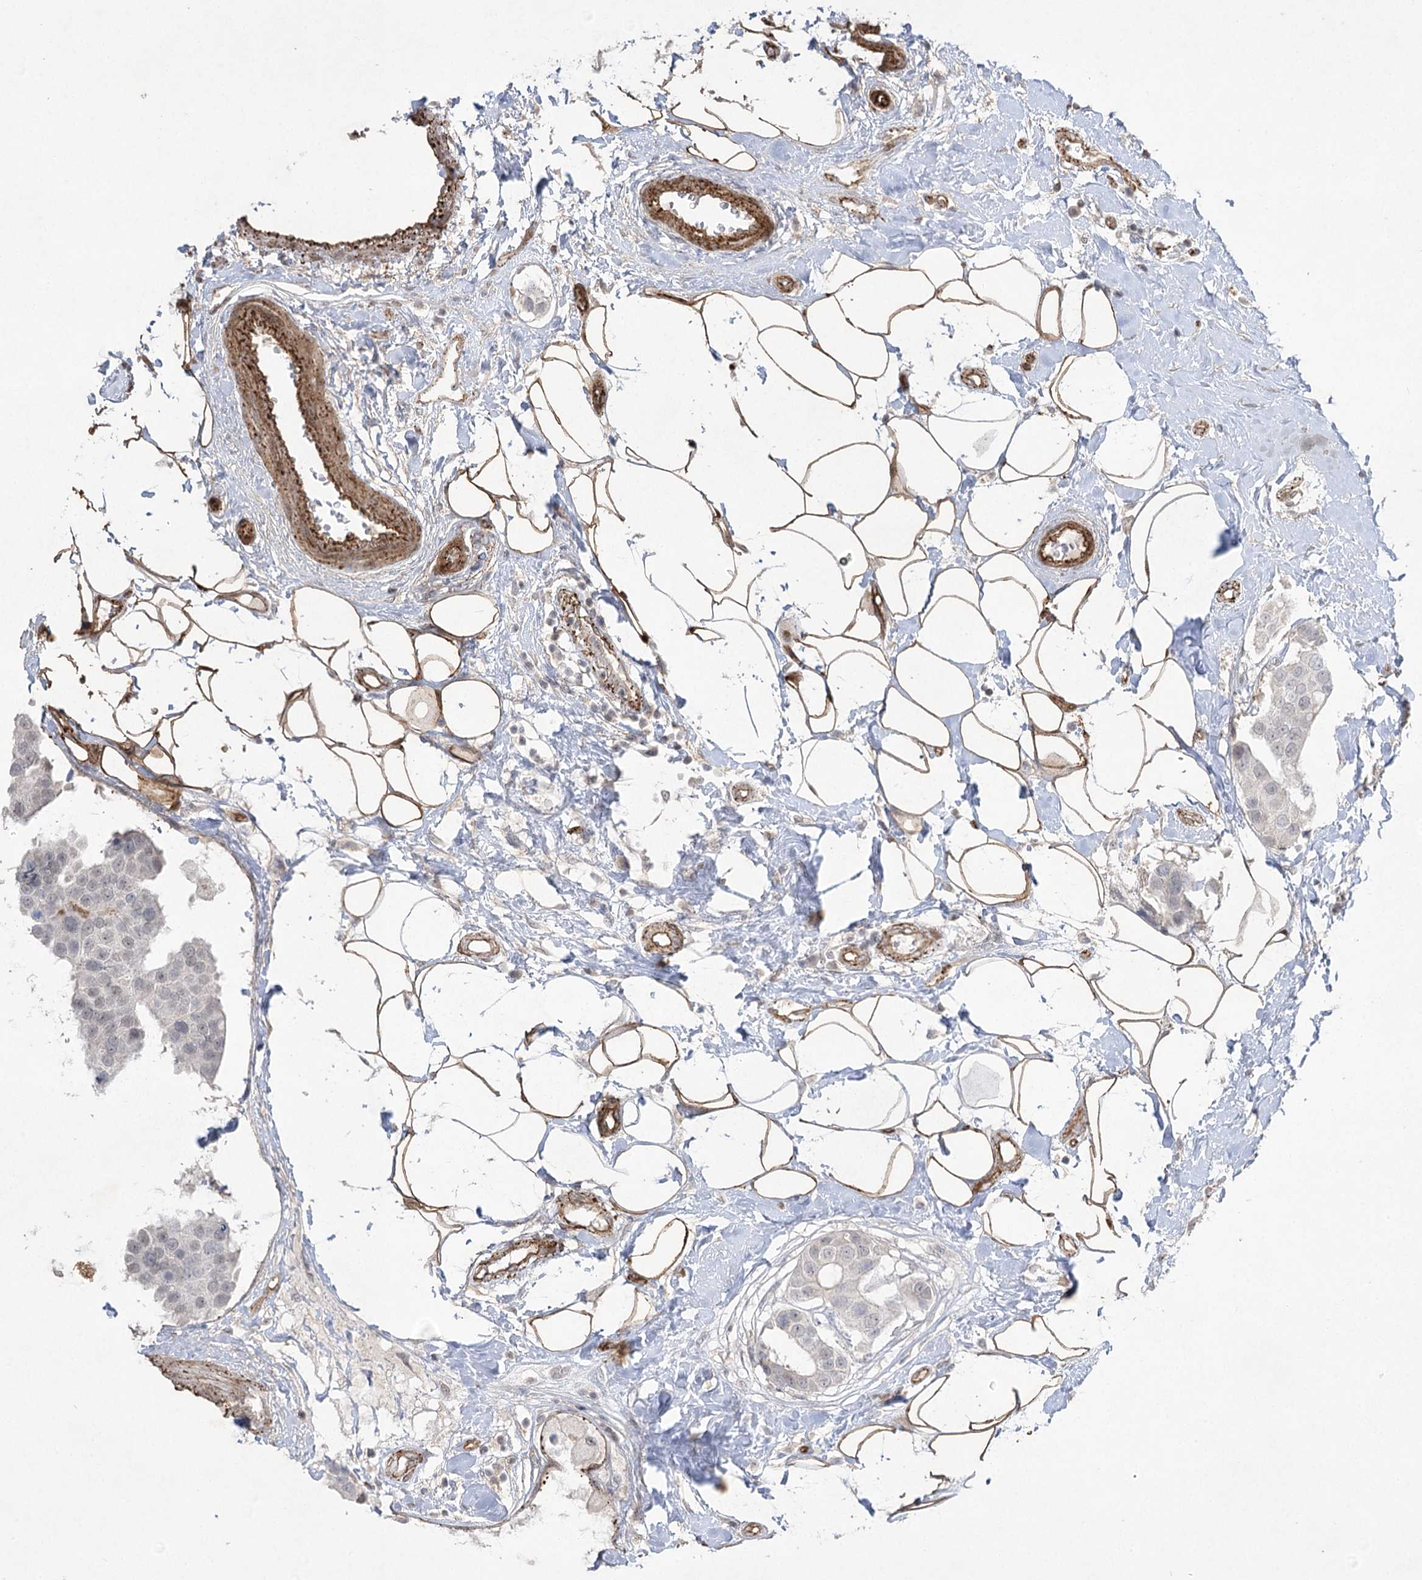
{"staining": {"intensity": "weak", "quantity": "25%-75%", "location": "nuclear"}, "tissue": "breast cancer", "cell_type": "Tumor cells", "image_type": "cancer", "snomed": [{"axis": "morphology", "description": "Normal tissue, NOS"}, {"axis": "morphology", "description": "Duct carcinoma"}, {"axis": "topography", "description": "Breast"}], "caption": "This histopathology image shows IHC staining of breast infiltrating ductal carcinoma, with low weak nuclear positivity in about 25%-75% of tumor cells.", "gene": "AMTN", "patient": {"sex": "female", "age": 39}}